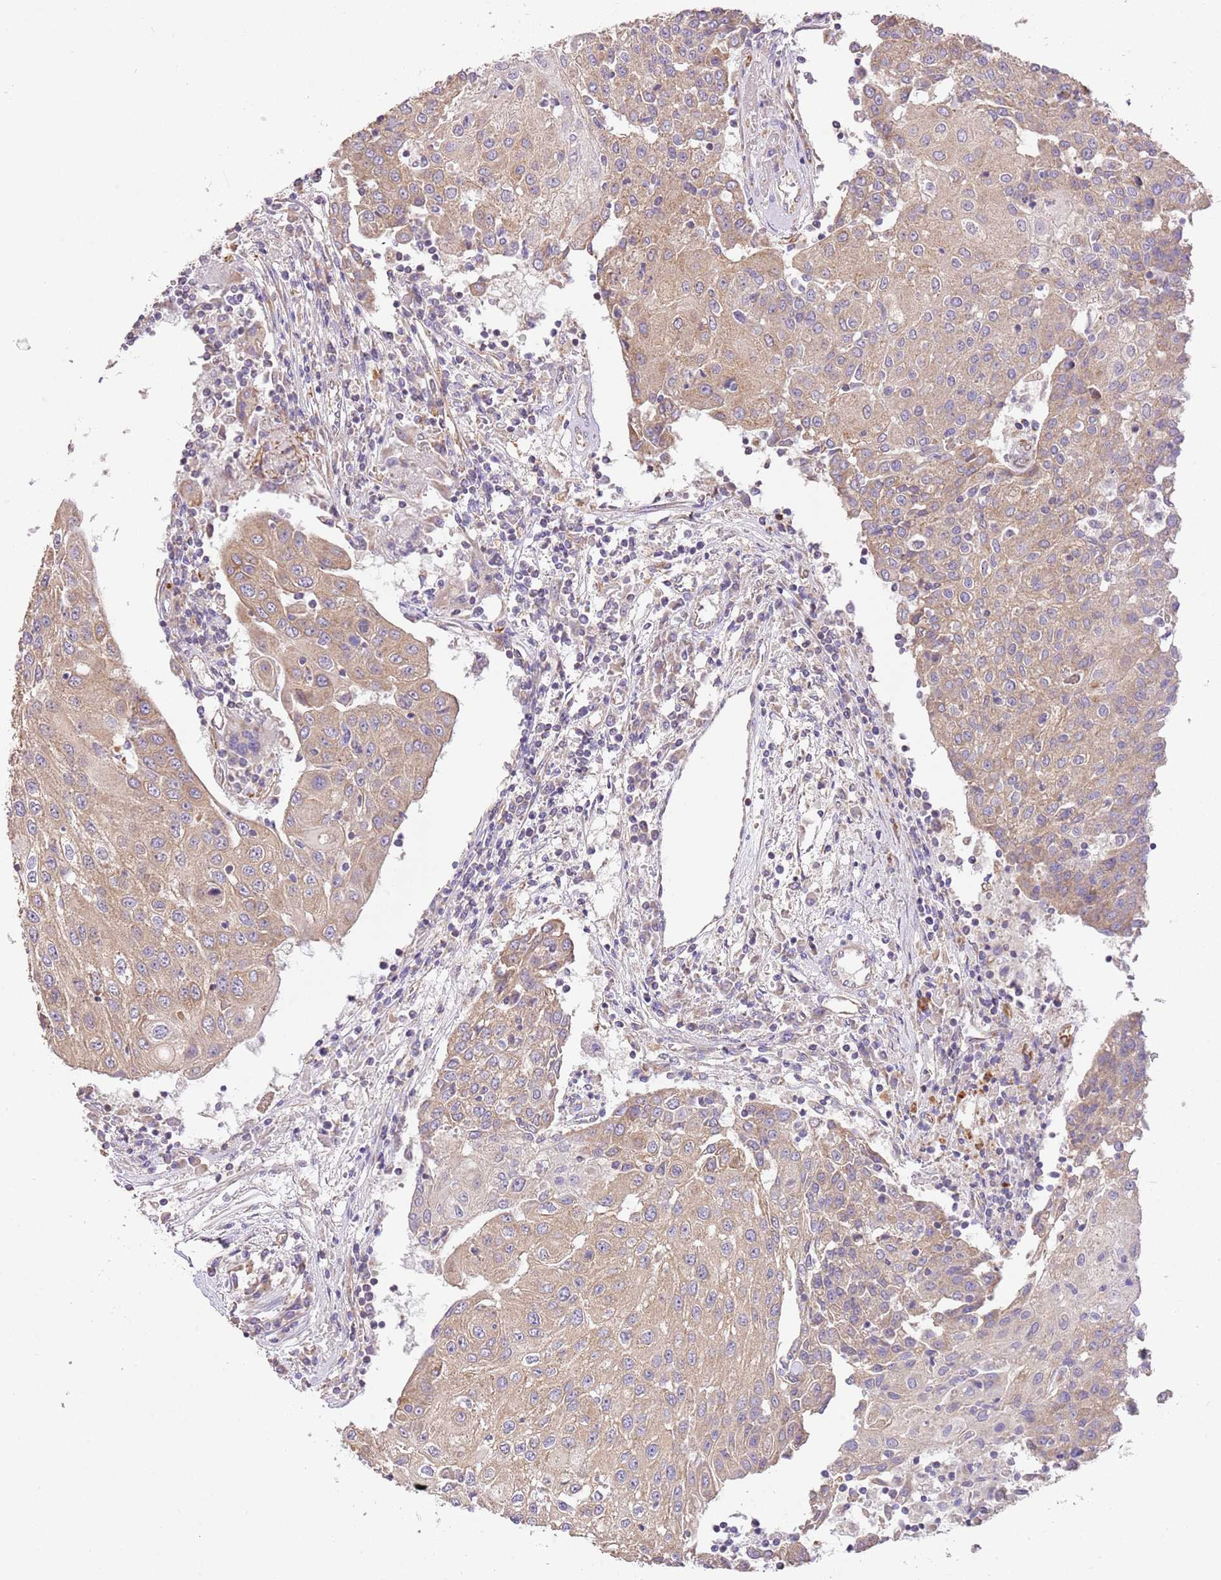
{"staining": {"intensity": "moderate", "quantity": ">75%", "location": "cytoplasmic/membranous"}, "tissue": "urothelial cancer", "cell_type": "Tumor cells", "image_type": "cancer", "snomed": [{"axis": "morphology", "description": "Urothelial carcinoma, High grade"}, {"axis": "topography", "description": "Urinary bladder"}], "caption": "DAB (3,3'-diaminobenzidine) immunohistochemical staining of human urothelial cancer demonstrates moderate cytoplasmic/membranous protein expression in approximately >75% of tumor cells. The staining was performed using DAB to visualize the protein expression in brown, while the nuclei were stained in blue with hematoxylin (Magnification: 20x).", "gene": "DOCK9", "patient": {"sex": "female", "age": 85}}